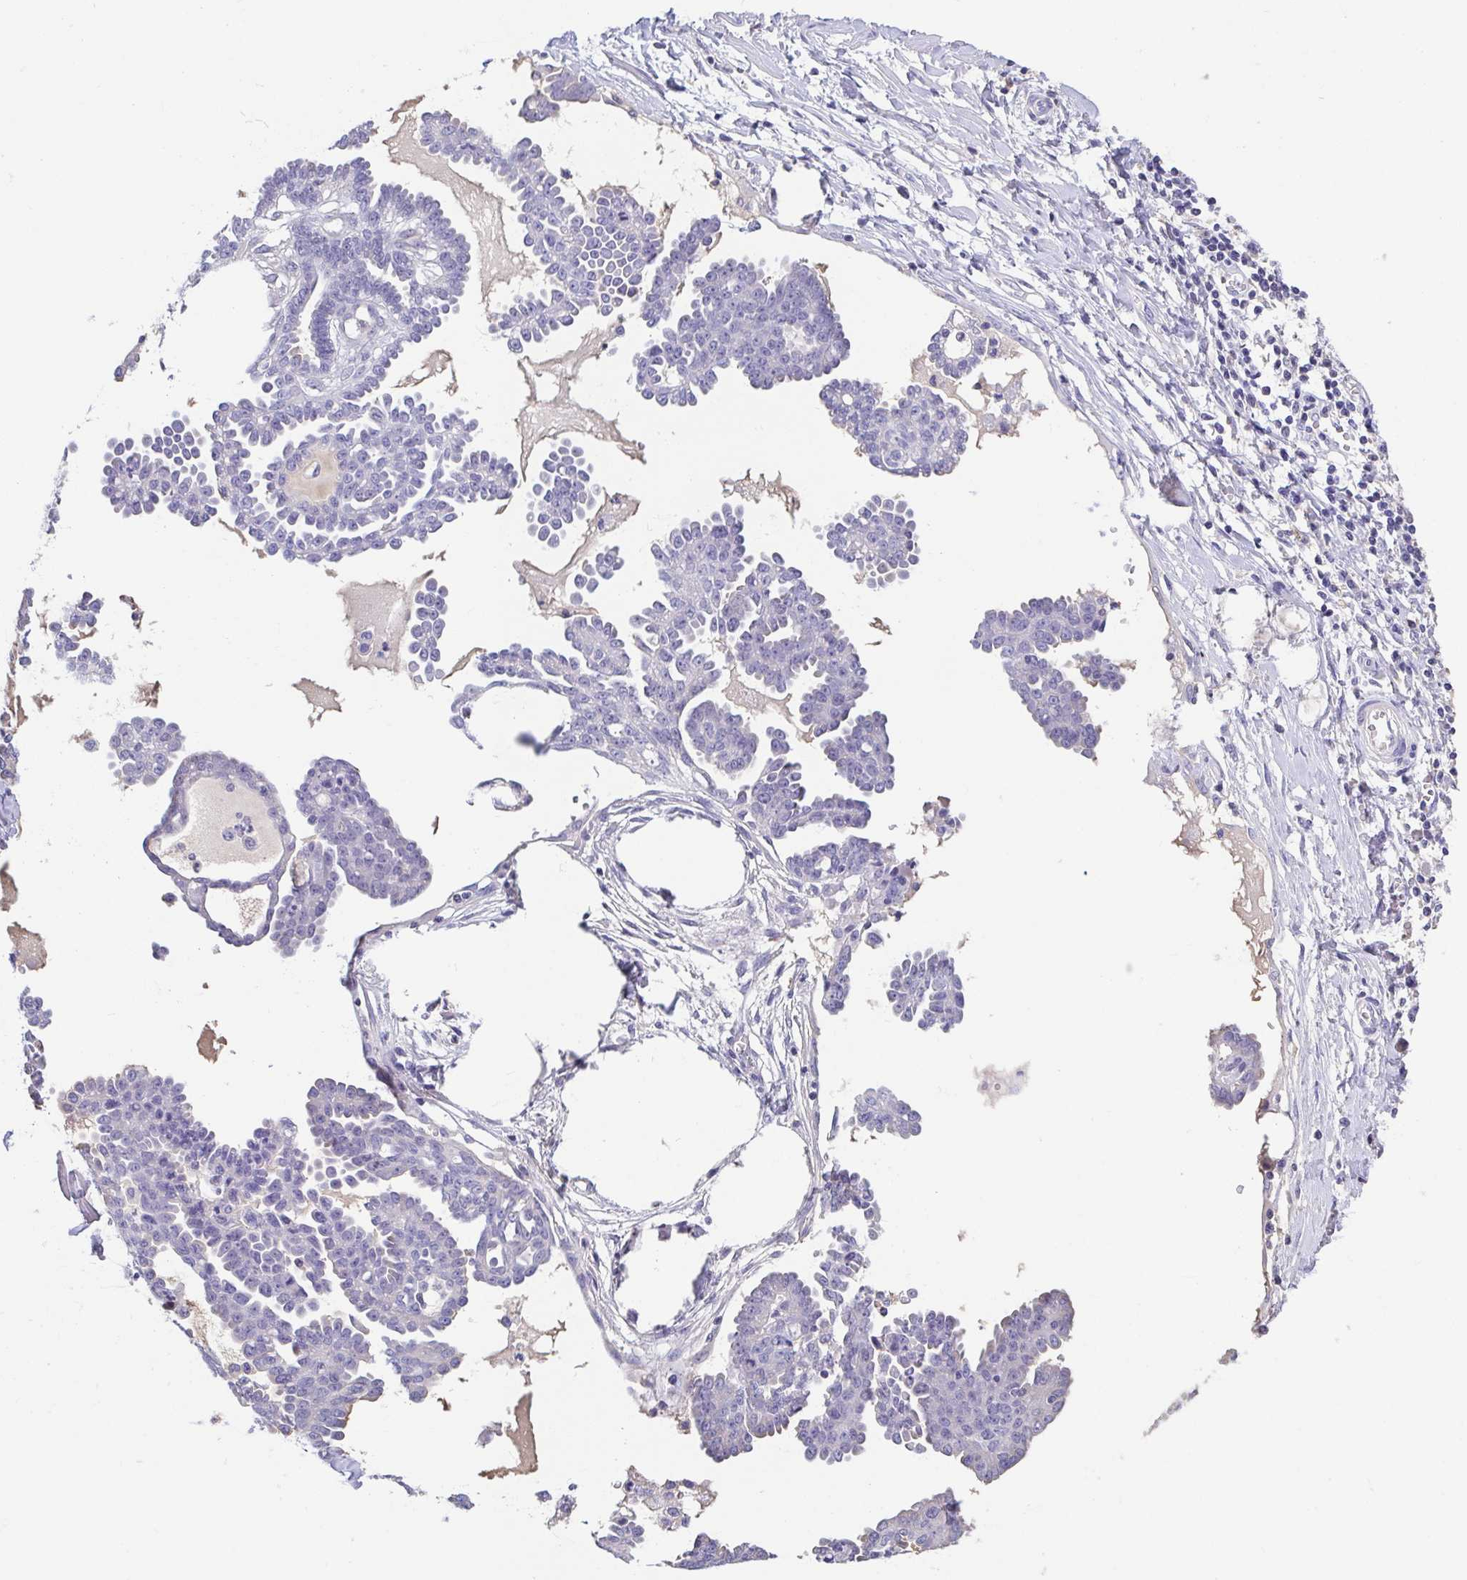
{"staining": {"intensity": "negative", "quantity": "none", "location": "none"}, "tissue": "ovarian cancer", "cell_type": "Tumor cells", "image_type": "cancer", "snomed": [{"axis": "morphology", "description": "Cystadenocarcinoma, serous, NOS"}, {"axis": "topography", "description": "Ovary"}], "caption": "Immunohistochemical staining of ovarian serous cystadenocarcinoma demonstrates no significant staining in tumor cells.", "gene": "TREH", "patient": {"sex": "female", "age": 71}}